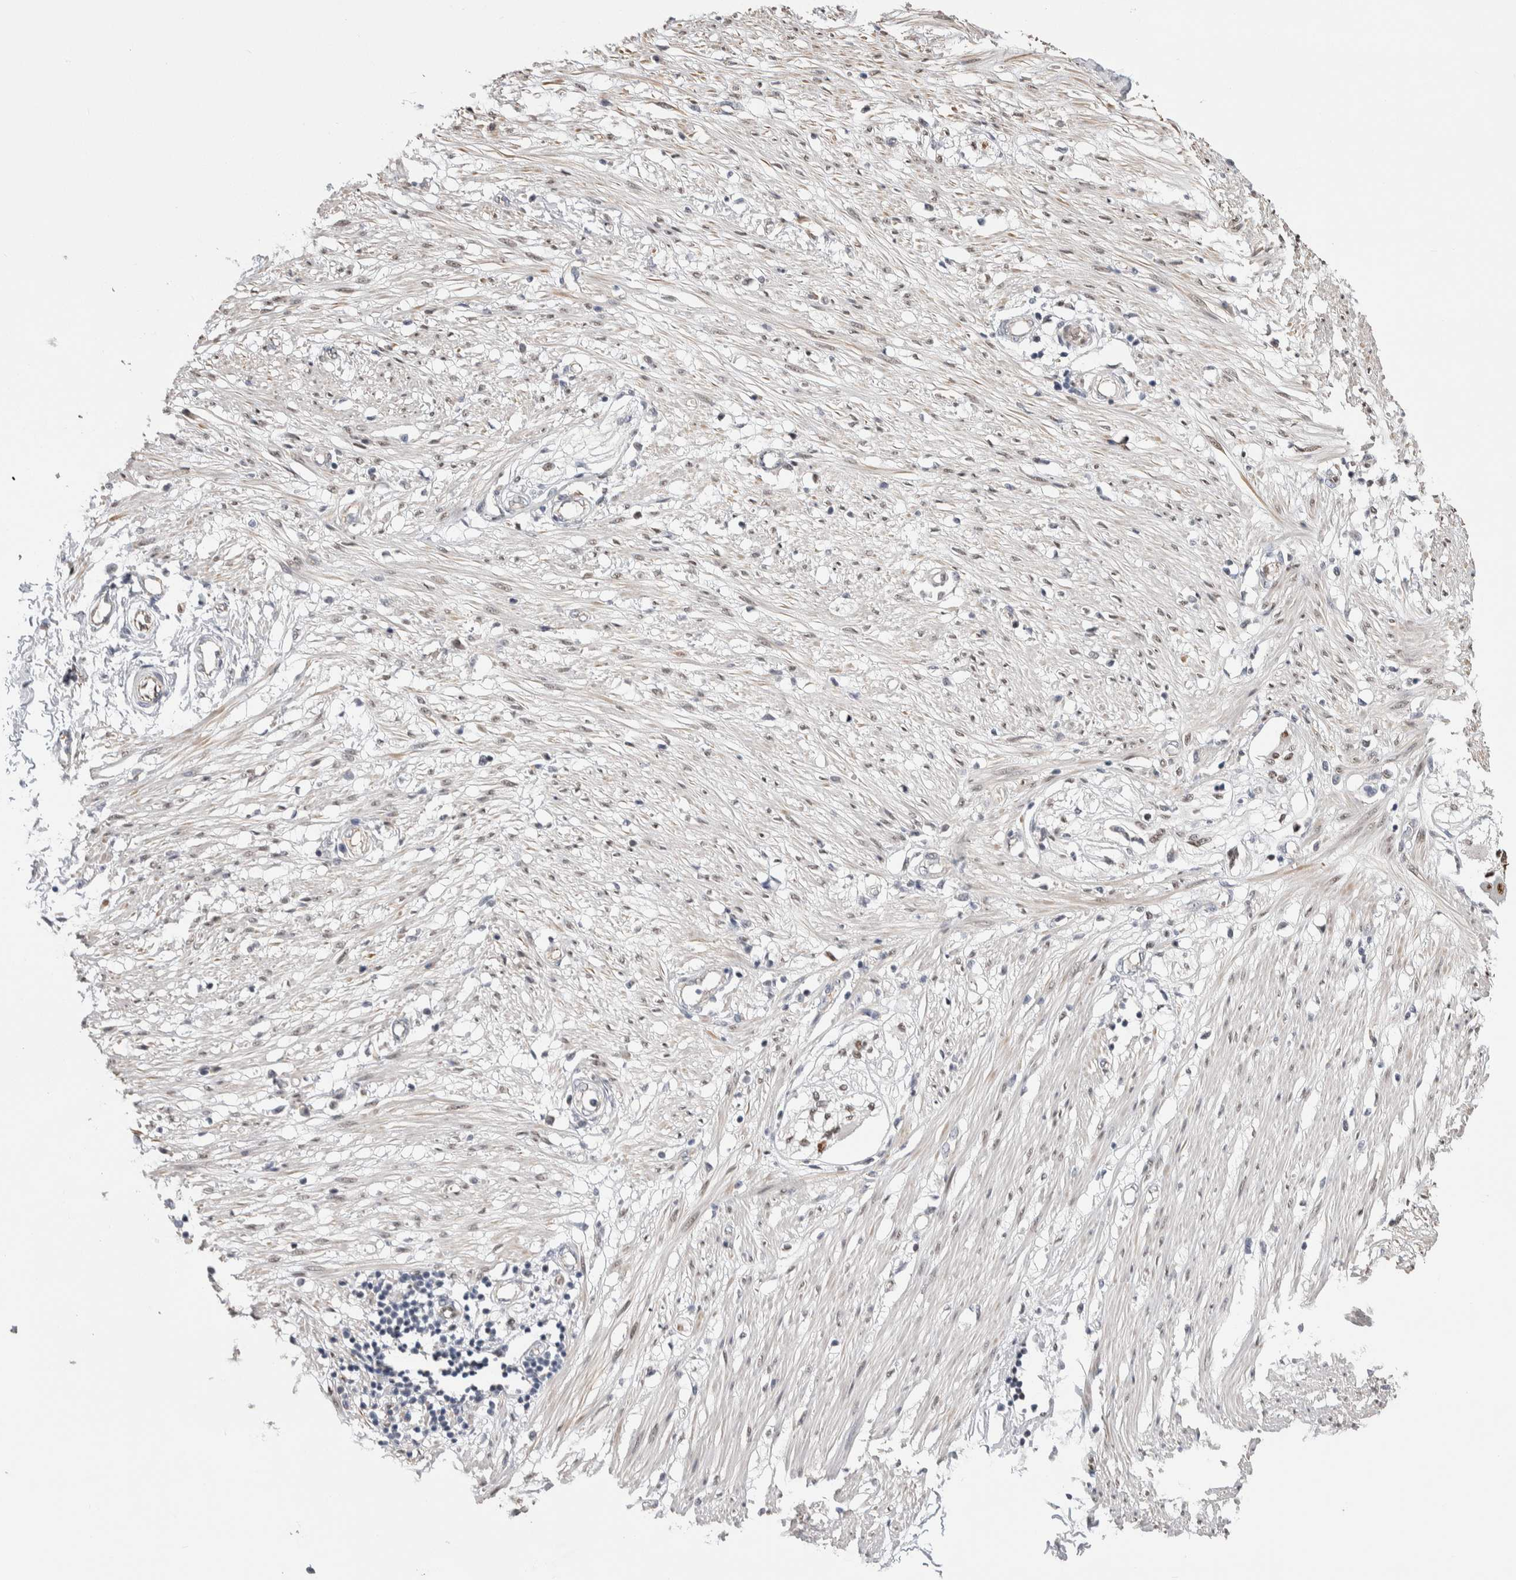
{"staining": {"intensity": "negative", "quantity": "none", "location": "none"}, "tissue": "adipose tissue", "cell_type": "Adipocytes", "image_type": "normal", "snomed": [{"axis": "morphology", "description": "Normal tissue, NOS"}, {"axis": "morphology", "description": "Adenocarcinoma, NOS"}, {"axis": "topography", "description": "Colon"}, {"axis": "topography", "description": "Peripheral nerve tissue"}], "caption": "Adipocytes are negative for brown protein staining in benign adipose tissue. (DAB IHC, high magnification).", "gene": "ZBTB49", "patient": {"sex": "male", "age": 14}}